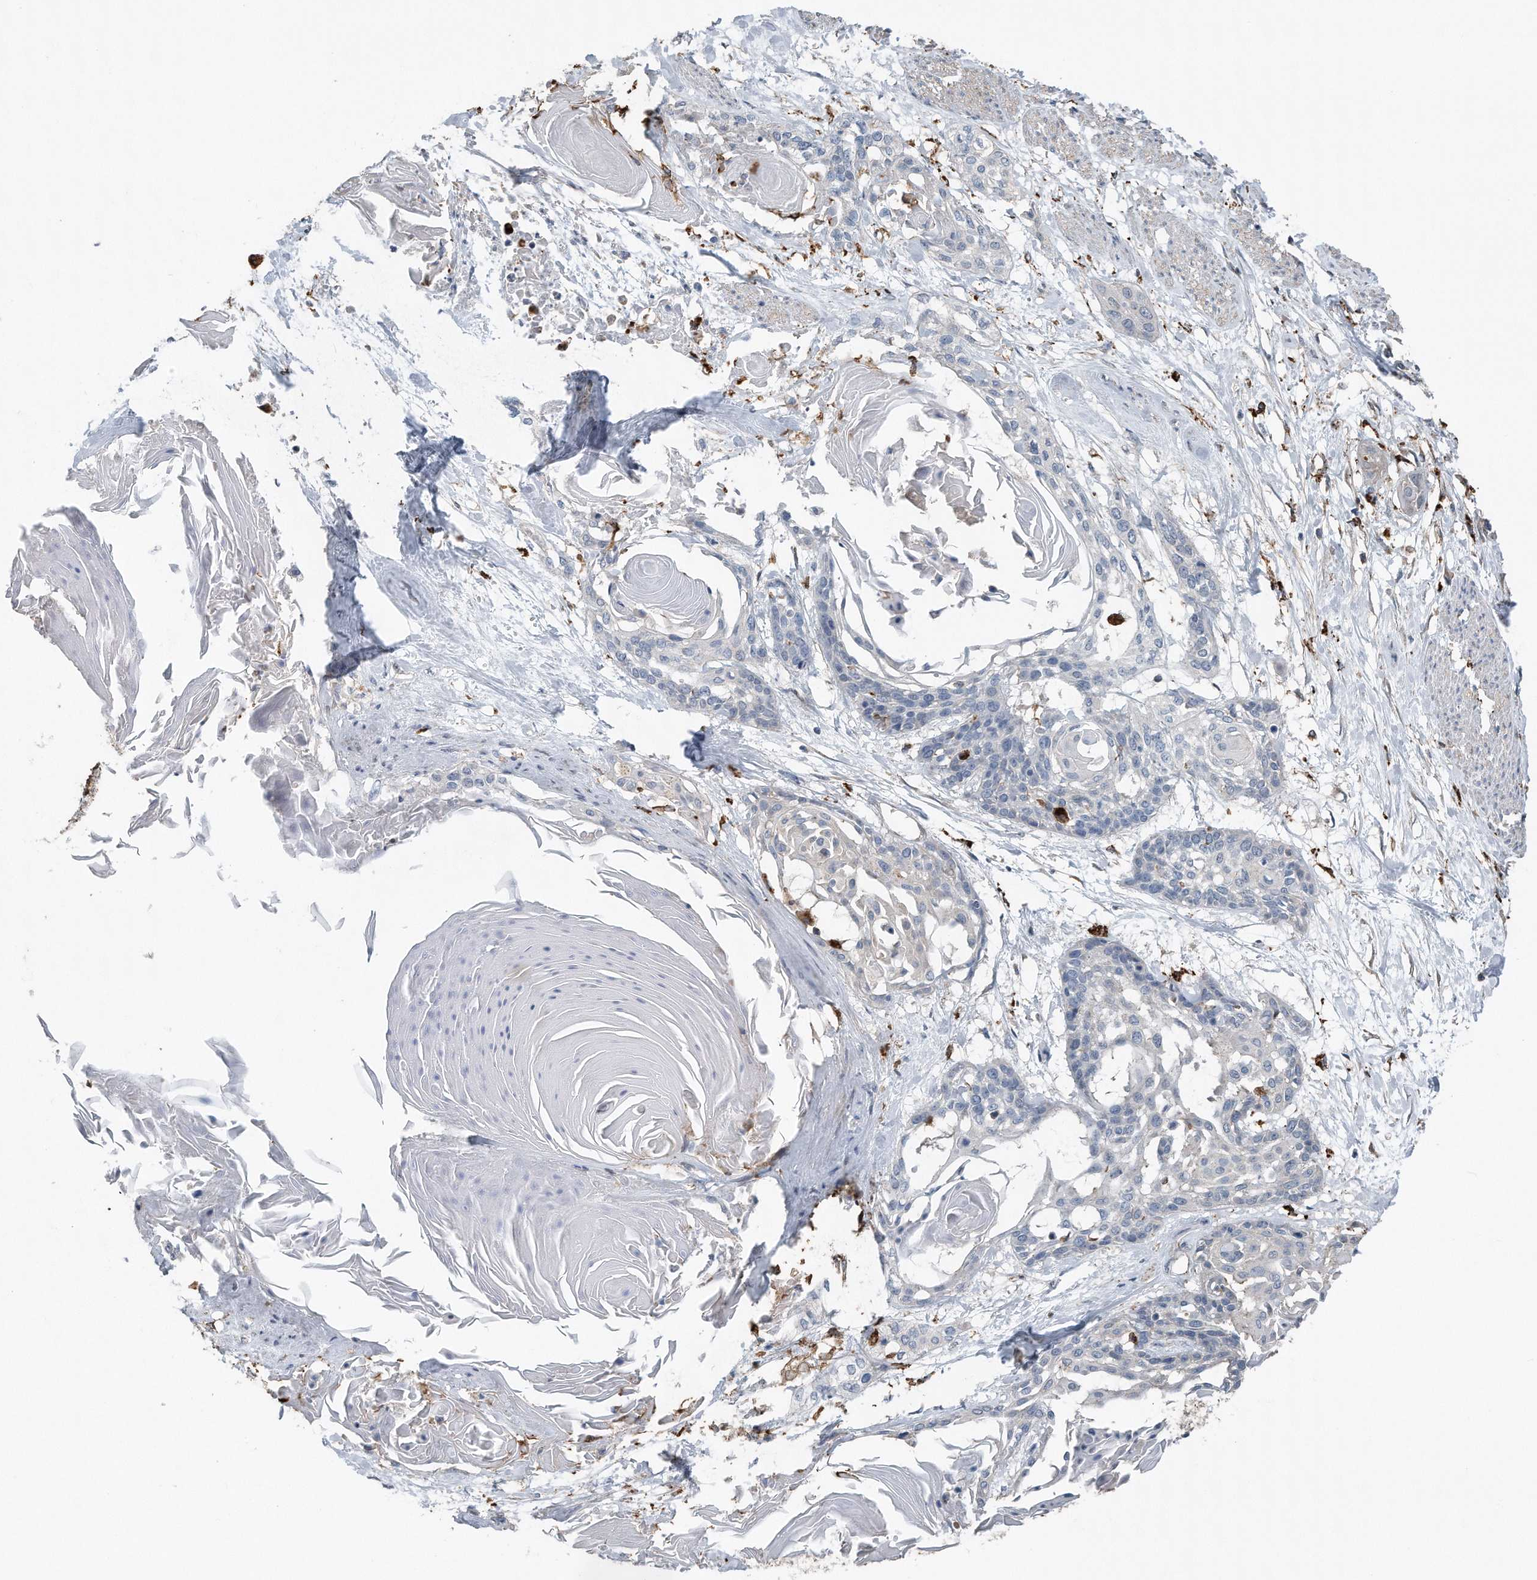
{"staining": {"intensity": "negative", "quantity": "none", "location": "none"}, "tissue": "cervical cancer", "cell_type": "Tumor cells", "image_type": "cancer", "snomed": [{"axis": "morphology", "description": "Squamous cell carcinoma, NOS"}, {"axis": "topography", "description": "Cervix"}], "caption": "Cervical squamous cell carcinoma was stained to show a protein in brown. There is no significant staining in tumor cells. (DAB (3,3'-diaminobenzidine) IHC visualized using brightfield microscopy, high magnification).", "gene": "ZNF772", "patient": {"sex": "female", "age": 57}}